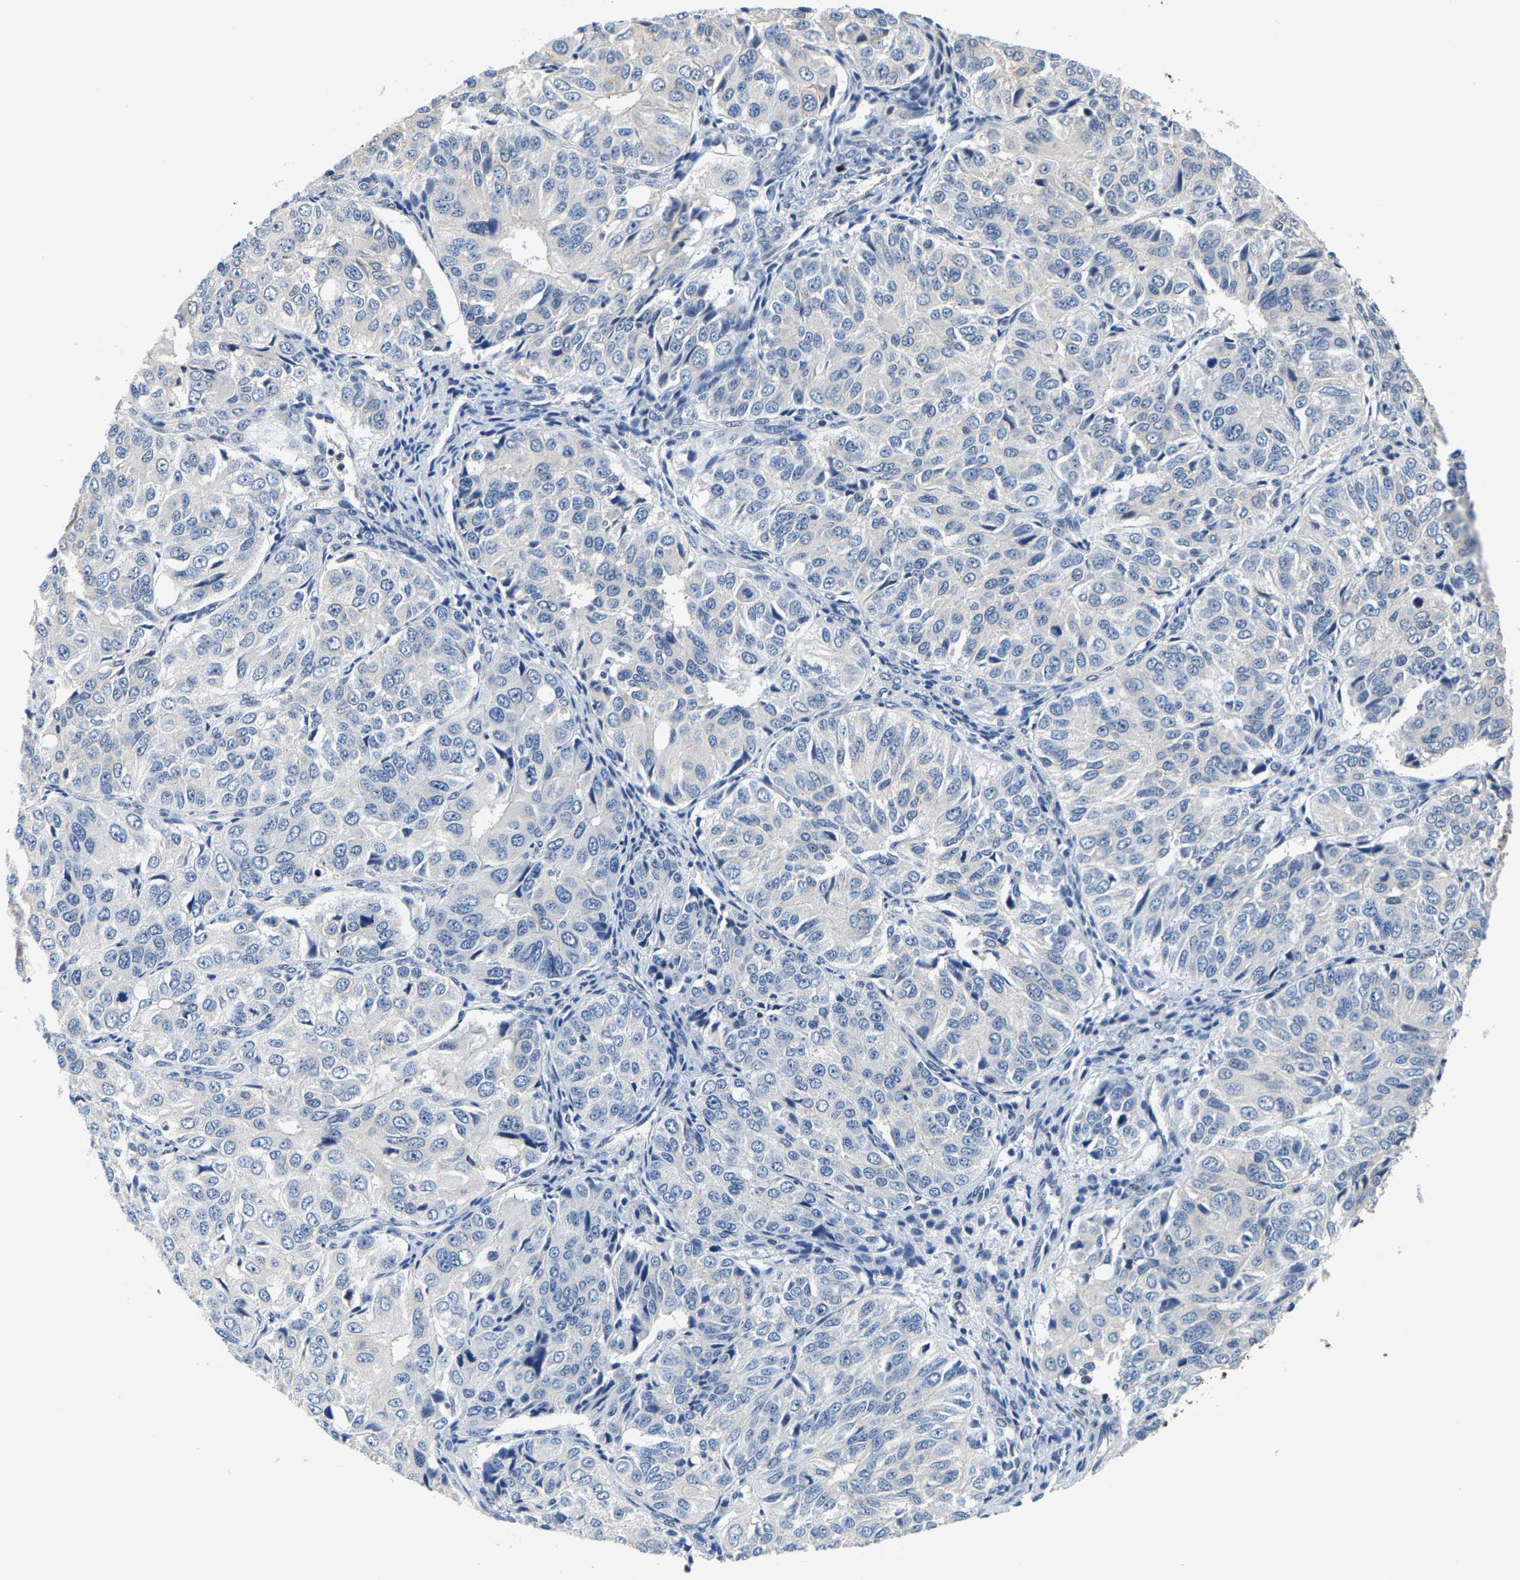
{"staining": {"intensity": "negative", "quantity": "none", "location": "none"}, "tissue": "ovarian cancer", "cell_type": "Tumor cells", "image_type": "cancer", "snomed": [{"axis": "morphology", "description": "Carcinoma, endometroid"}, {"axis": "topography", "description": "Ovary"}], "caption": "Ovarian endometroid carcinoma was stained to show a protein in brown. There is no significant positivity in tumor cells. (DAB (3,3'-diaminobenzidine) immunohistochemistry visualized using brightfield microscopy, high magnification).", "gene": "SHMT2", "patient": {"sex": "female", "age": 51}}